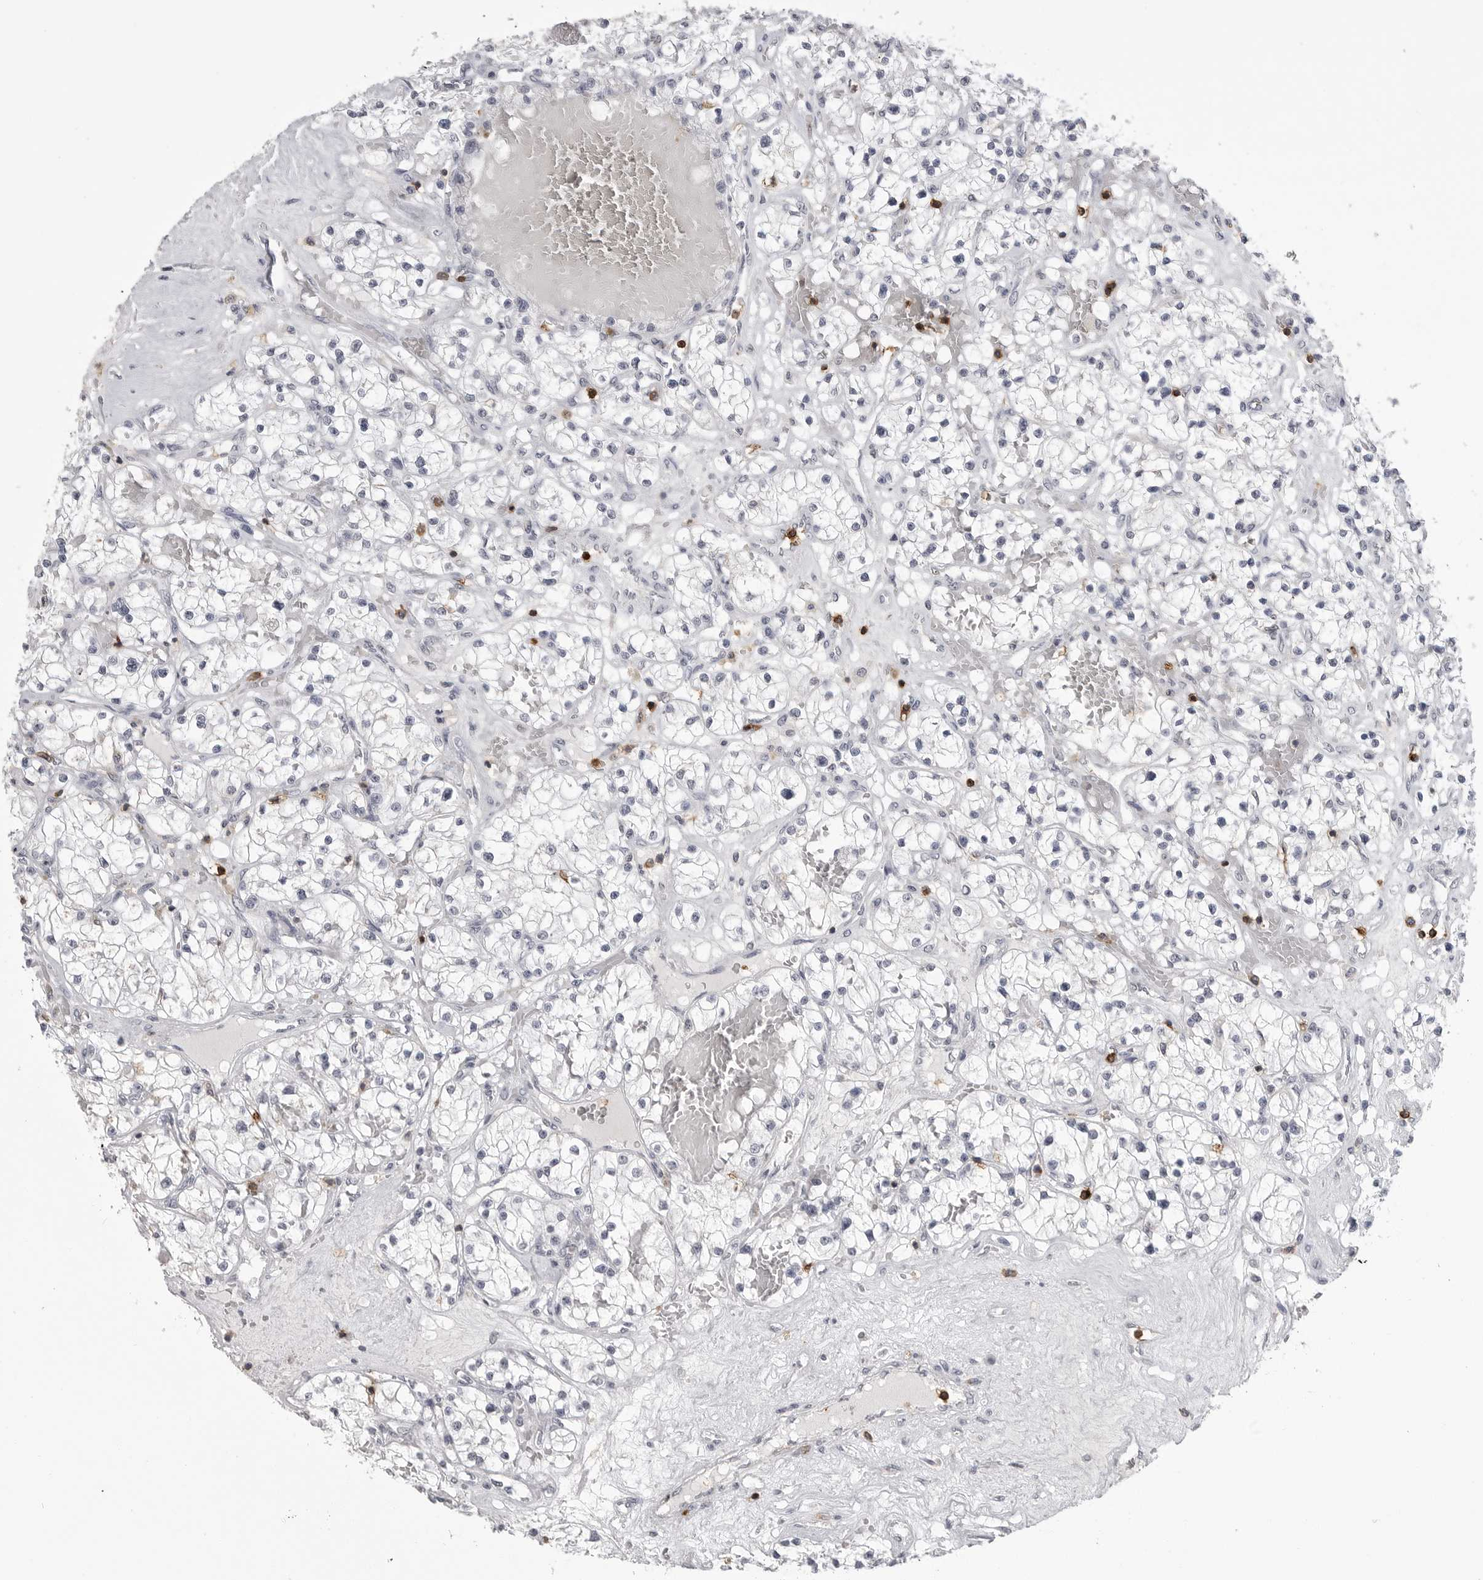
{"staining": {"intensity": "negative", "quantity": "none", "location": "none"}, "tissue": "renal cancer", "cell_type": "Tumor cells", "image_type": "cancer", "snomed": [{"axis": "morphology", "description": "Normal tissue, NOS"}, {"axis": "morphology", "description": "Adenocarcinoma, NOS"}, {"axis": "topography", "description": "Kidney"}], "caption": "Immunohistochemistry image of neoplastic tissue: adenocarcinoma (renal) stained with DAB exhibits no significant protein expression in tumor cells. (DAB (3,3'-diaminobenzidine) immunohistochemistry (IHC) visualized using brightfield microscopy, high magnification).", "gene": "ITGAL", "patient": {"sex": "male", "age": 68}}